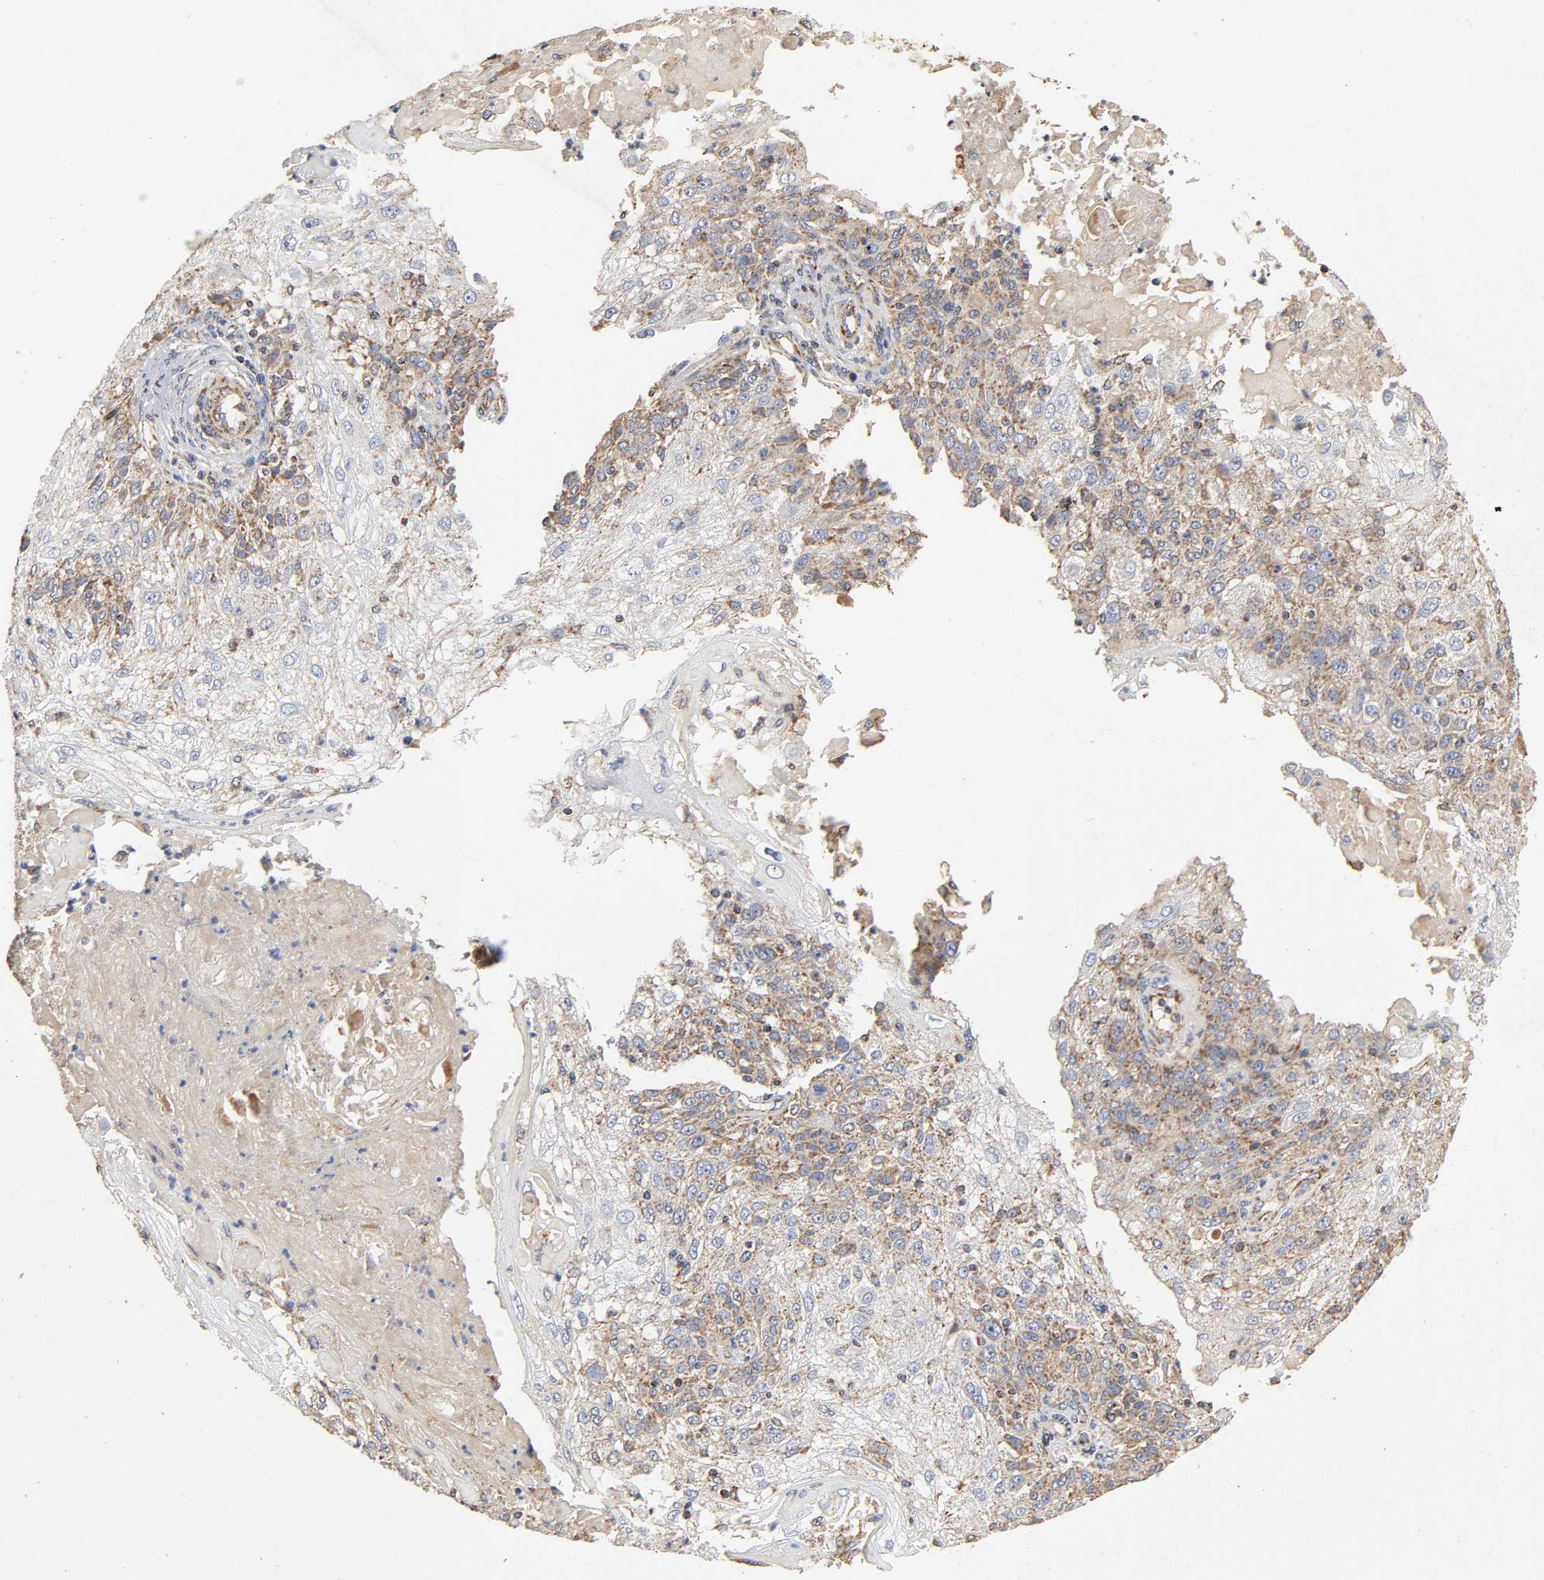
{"staining": {"intensity": "weak", "quantity": "25%-75%", "location": "cytoplasmic/membranous"}, "tissue": "skin cancer", "cell_type": "Tumor cells", "image_type": "cancer", "snomed": [{"axis": "morphology", "description": "Normal tissue, NOS"}, {"axis": "morphology", "description": "Squamous cell carcinoma, NOS"}, {"axis": "topography", "description": "Skin"}], "caption": "Immunohistochemical staining of human squamous cell carcinoma (skin) exhibits low levels of weak cytoplasmic/membranous staining in approximately 25%-75% of tumor cells.", "gene": "NDUFS3", "patient": {"sex": "female", "age": 83}}